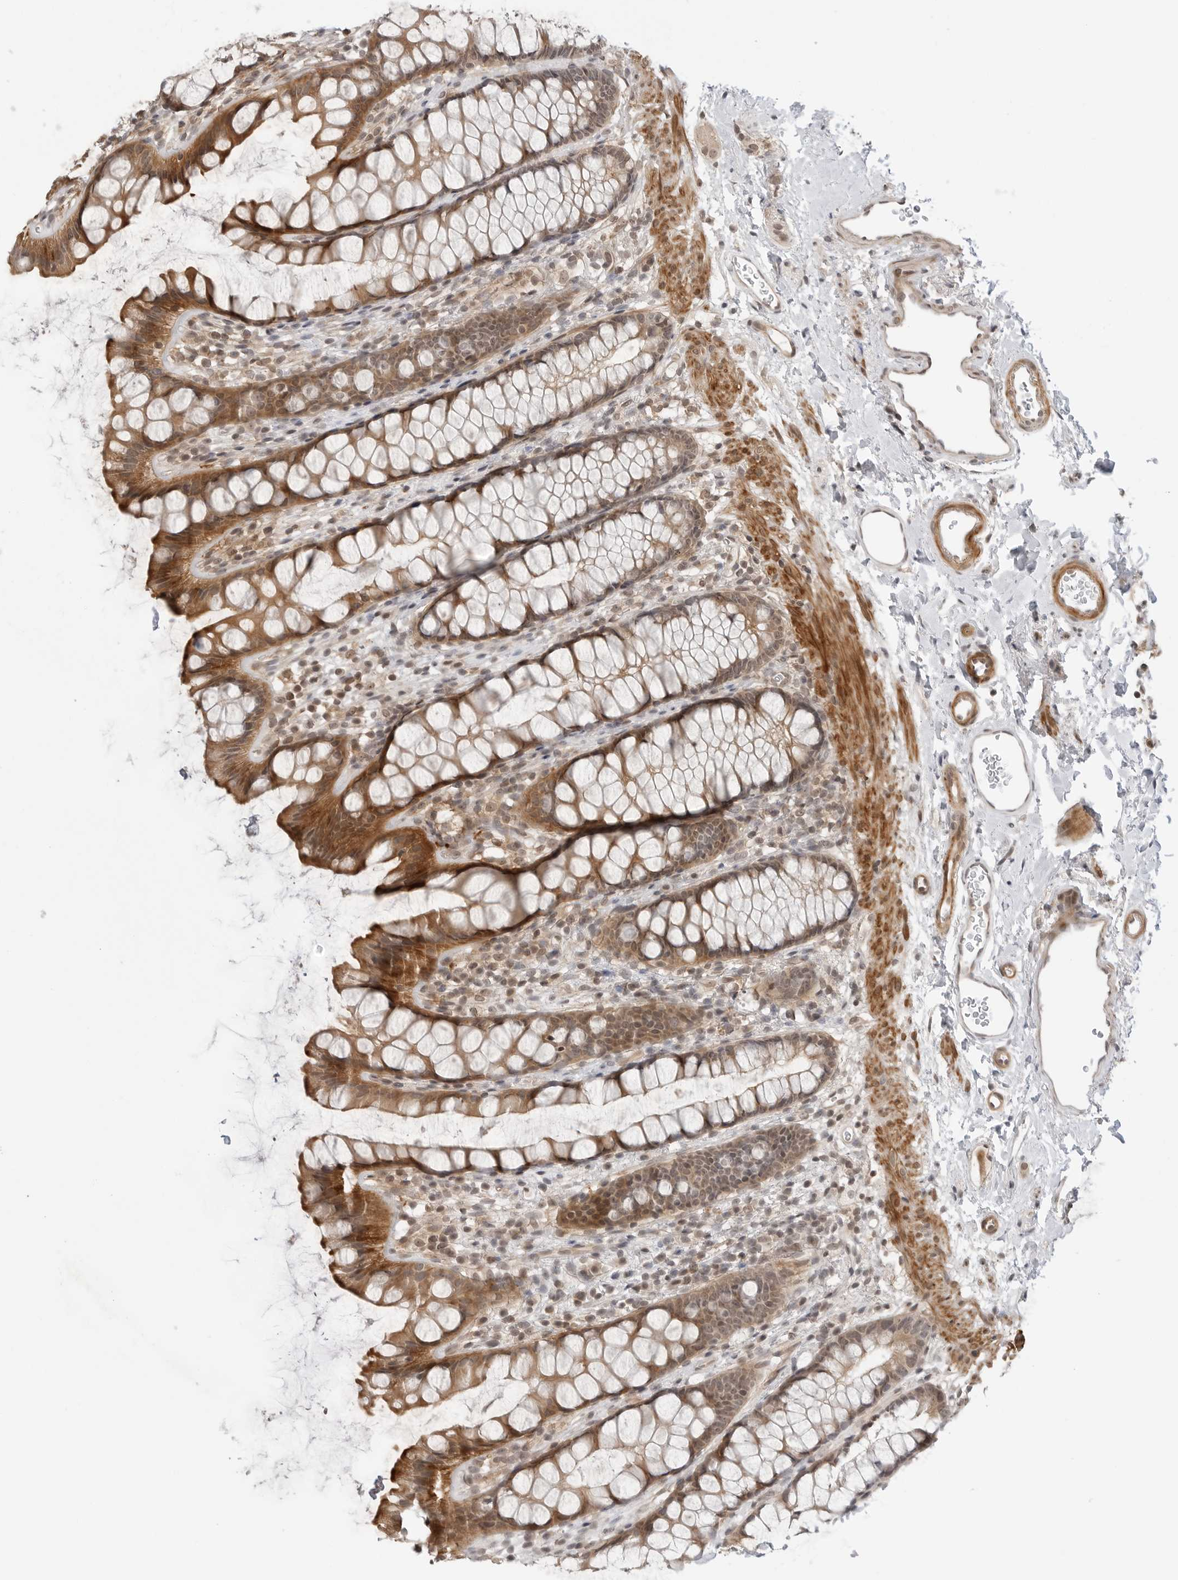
{"staining": {"intensity": "moderate", "quantity": ">75%", "location": "cytoplasmic/membranous,nuclear"}, "tissue": "rectum", "cell_type": "Glandular cells", "image_type": "normal", "snomed": [{"axis": "morphology", "description": "Normal tissue, NOS"}, {"axis": "topography", "description": "Rectum"}], "caption": "DAB (3,3'-diaminobenzidine) immunohistochemical staining of benign human rectum shows moderate cytoplasmic/membranous,nuclear protein staining in approximately >75% of glandular cells.", "gene": "MAP2K5", "patient": {"sex": "female", "age": 65}}